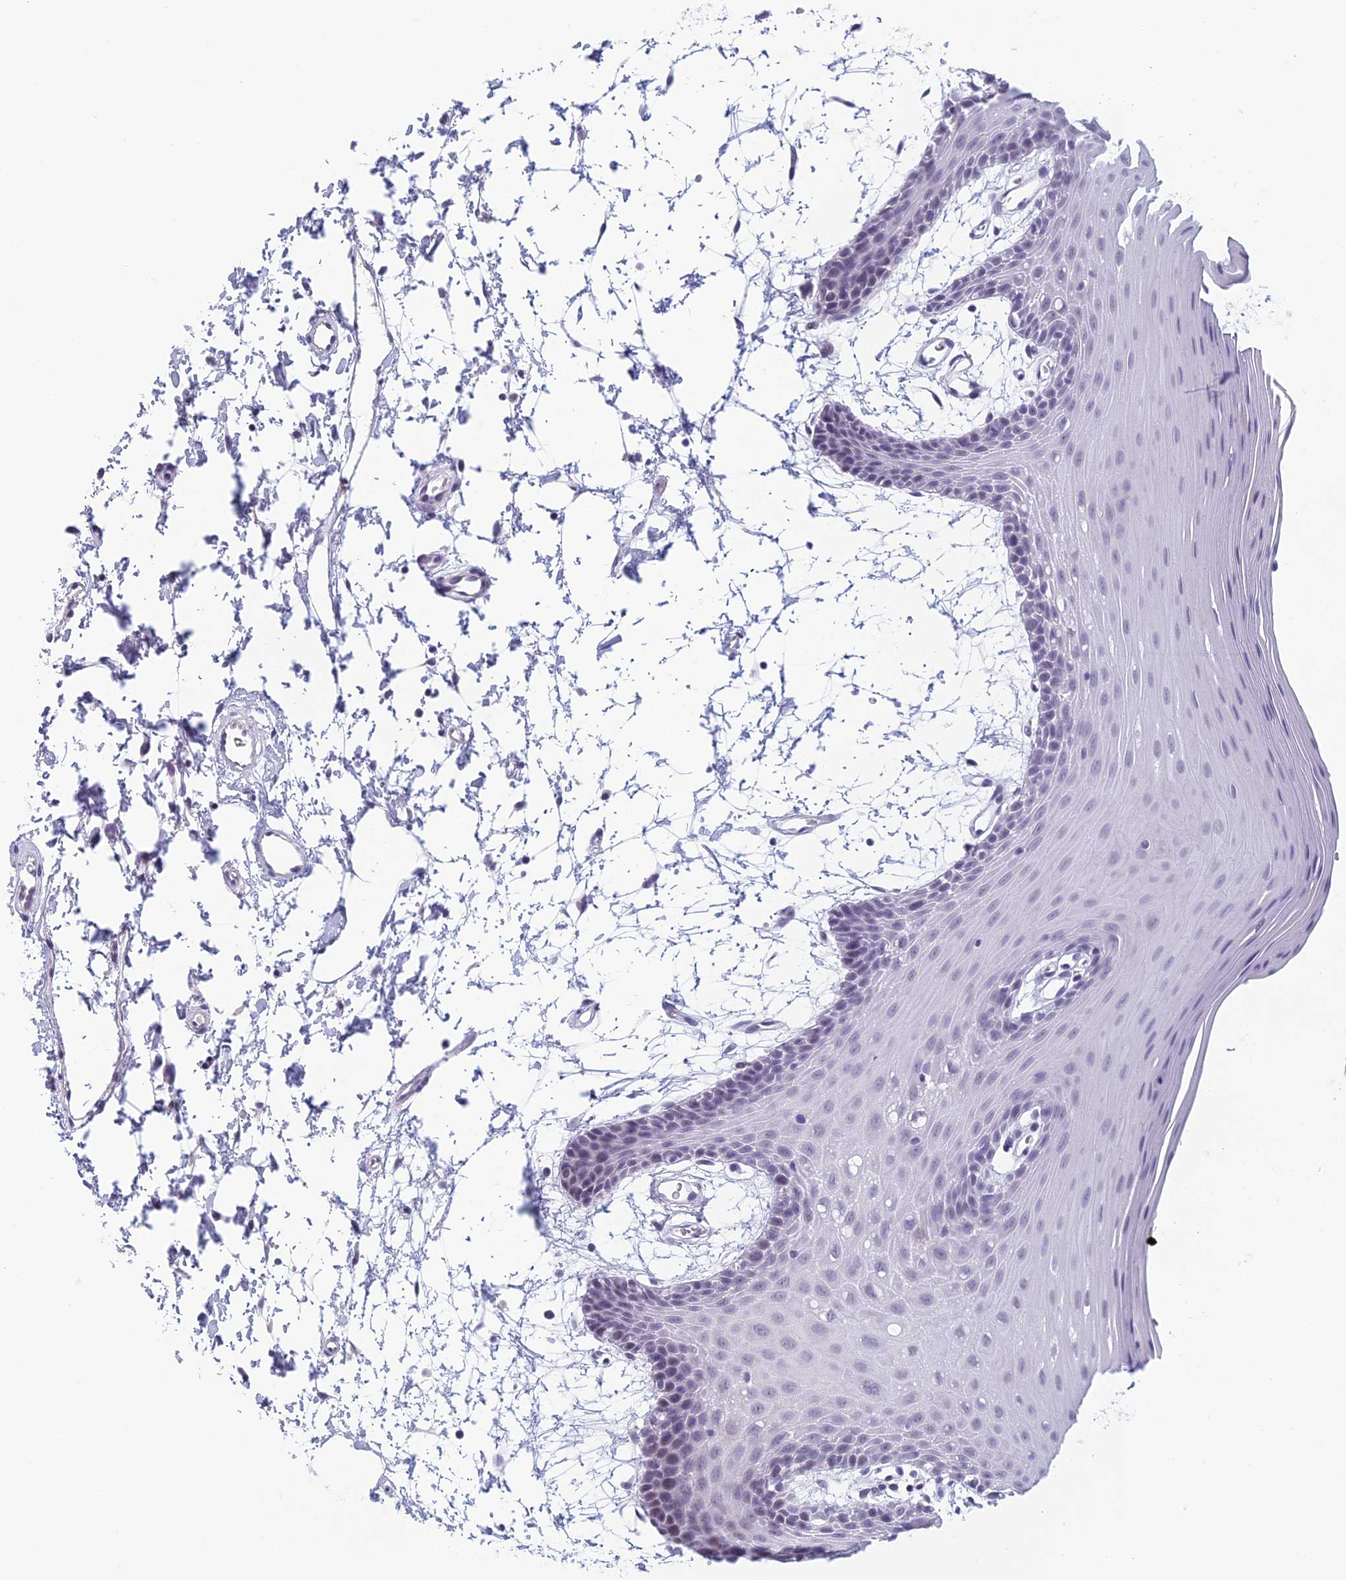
{"staining": {"intensity": "negative", "quantity": "none", "location": "none"}, "tissue": "oral mucosa", "cell_type": "Squamous epithelial cells", "image_type": "normal", "snomed": [{"axis": "morphology", "description": "Normal tissue, NOS"}, {"axis": "topography", "description": "Skeletal muscle"}, {"axis": "topography", "description": "Oral tissue"}, {"axis": "topography", "description": "Salivary gland"}, {"axis": "topography", "description": "Peripheral nerve tissue"}], "caption": "Squamous epithelial cells are negative for brown protein staining in normal oral mucosa. (DAB (3,3'-diaminobenzidine) immunohistochemistry visualized using brightfield microscopy, high magnification).", "gene": "RGS17", "patient": {"sex": "male", "age": 54}}